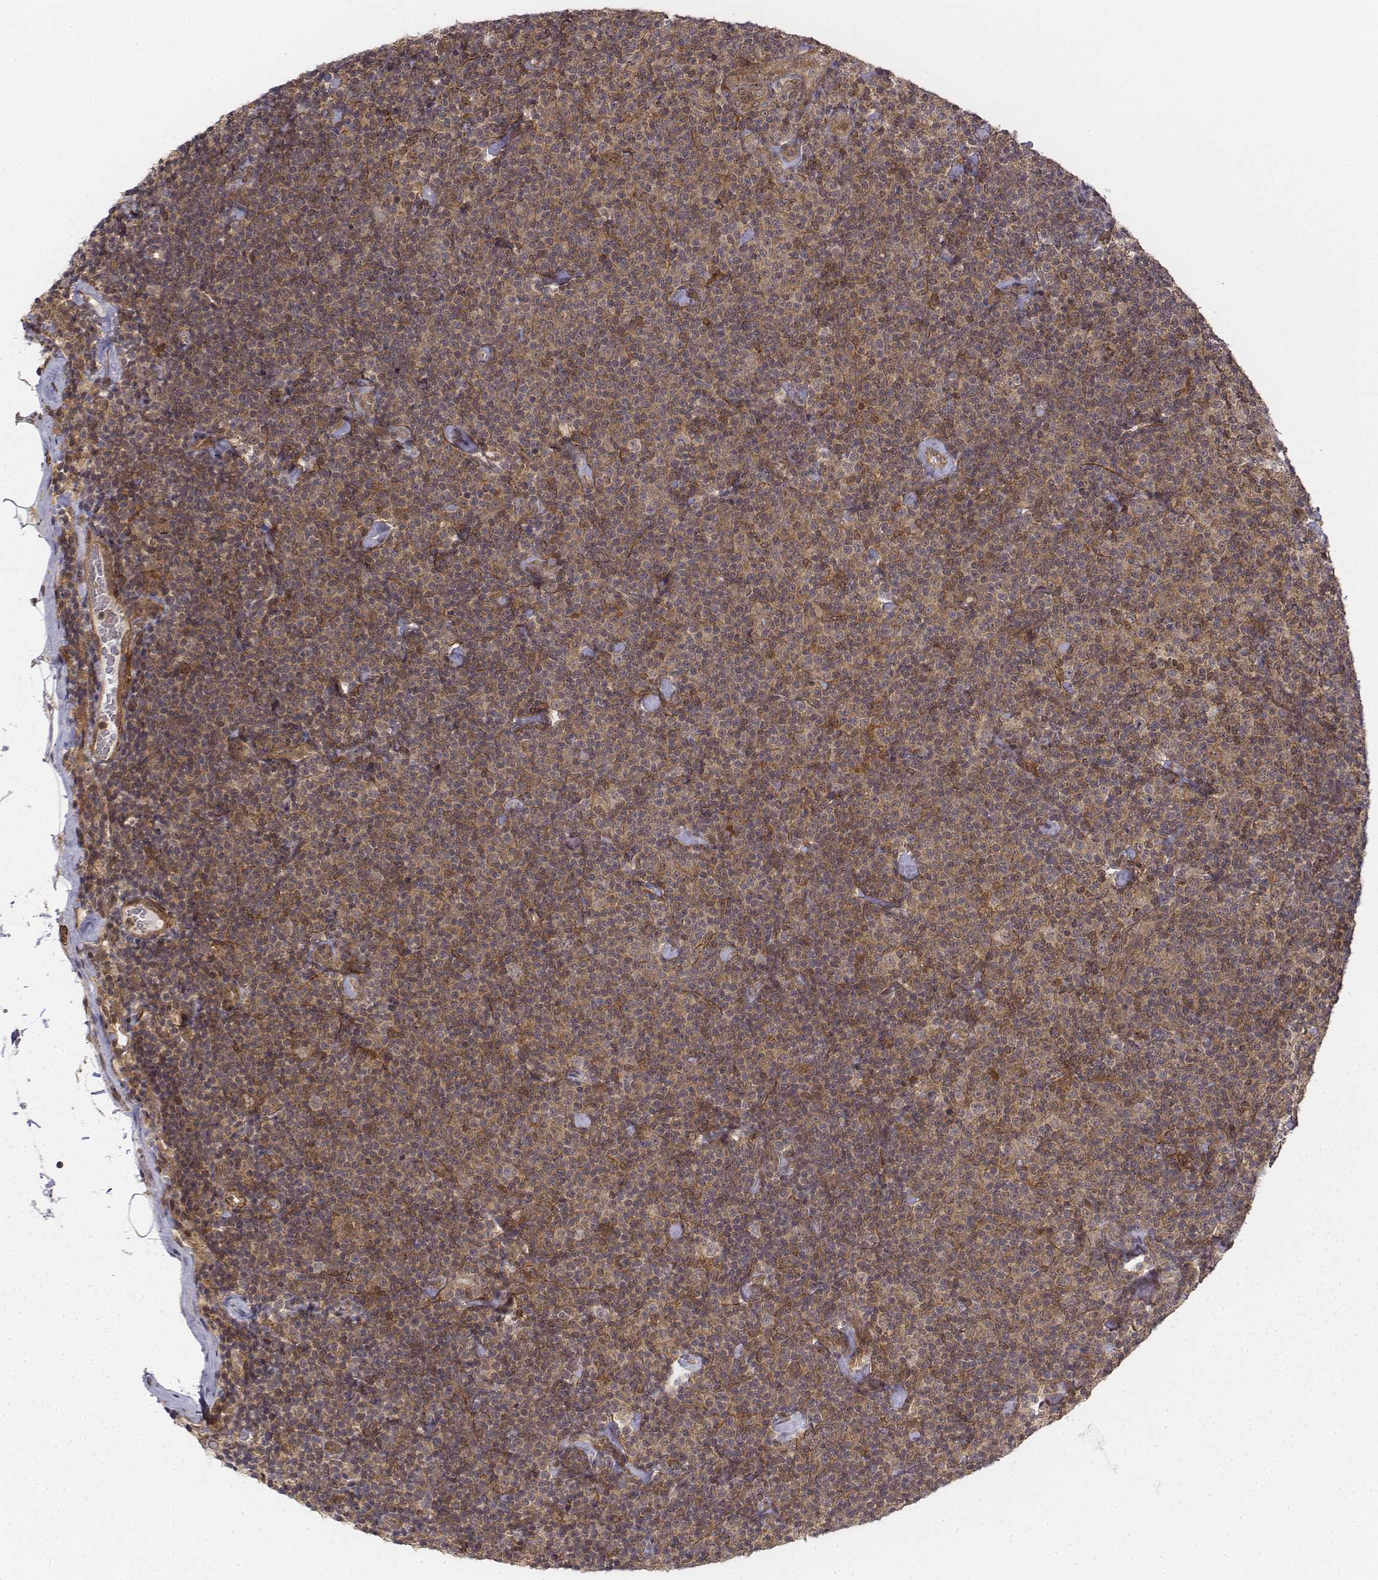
{"staining": {"intensity": "moderate", "quantity": ">75%", "location": "cytoplasmic/membranous"}, "tissue": "lymphoma", "cell_type": "Tumor cells", "image_type": "cancer", "snomed": [{"axis": "morphology", "description": "Malignant lymphoma, non-Hodgkin's type, Low grade"}, {"axis": "topography", "description": "Lymph node"}], "caption": "Moderate cytoplasmic/membranous protein expression is present in about >75% of tumor cells in malignant lymphoma, non-Hodgkin's type (low-grade). The staining is performed using DAB brown chromogen to label protein expression. The nuclei are counter-stained blue using hematoxylin.", "gene": "ZFYVE19", "patient": {"sex": "male", "age": 81}}